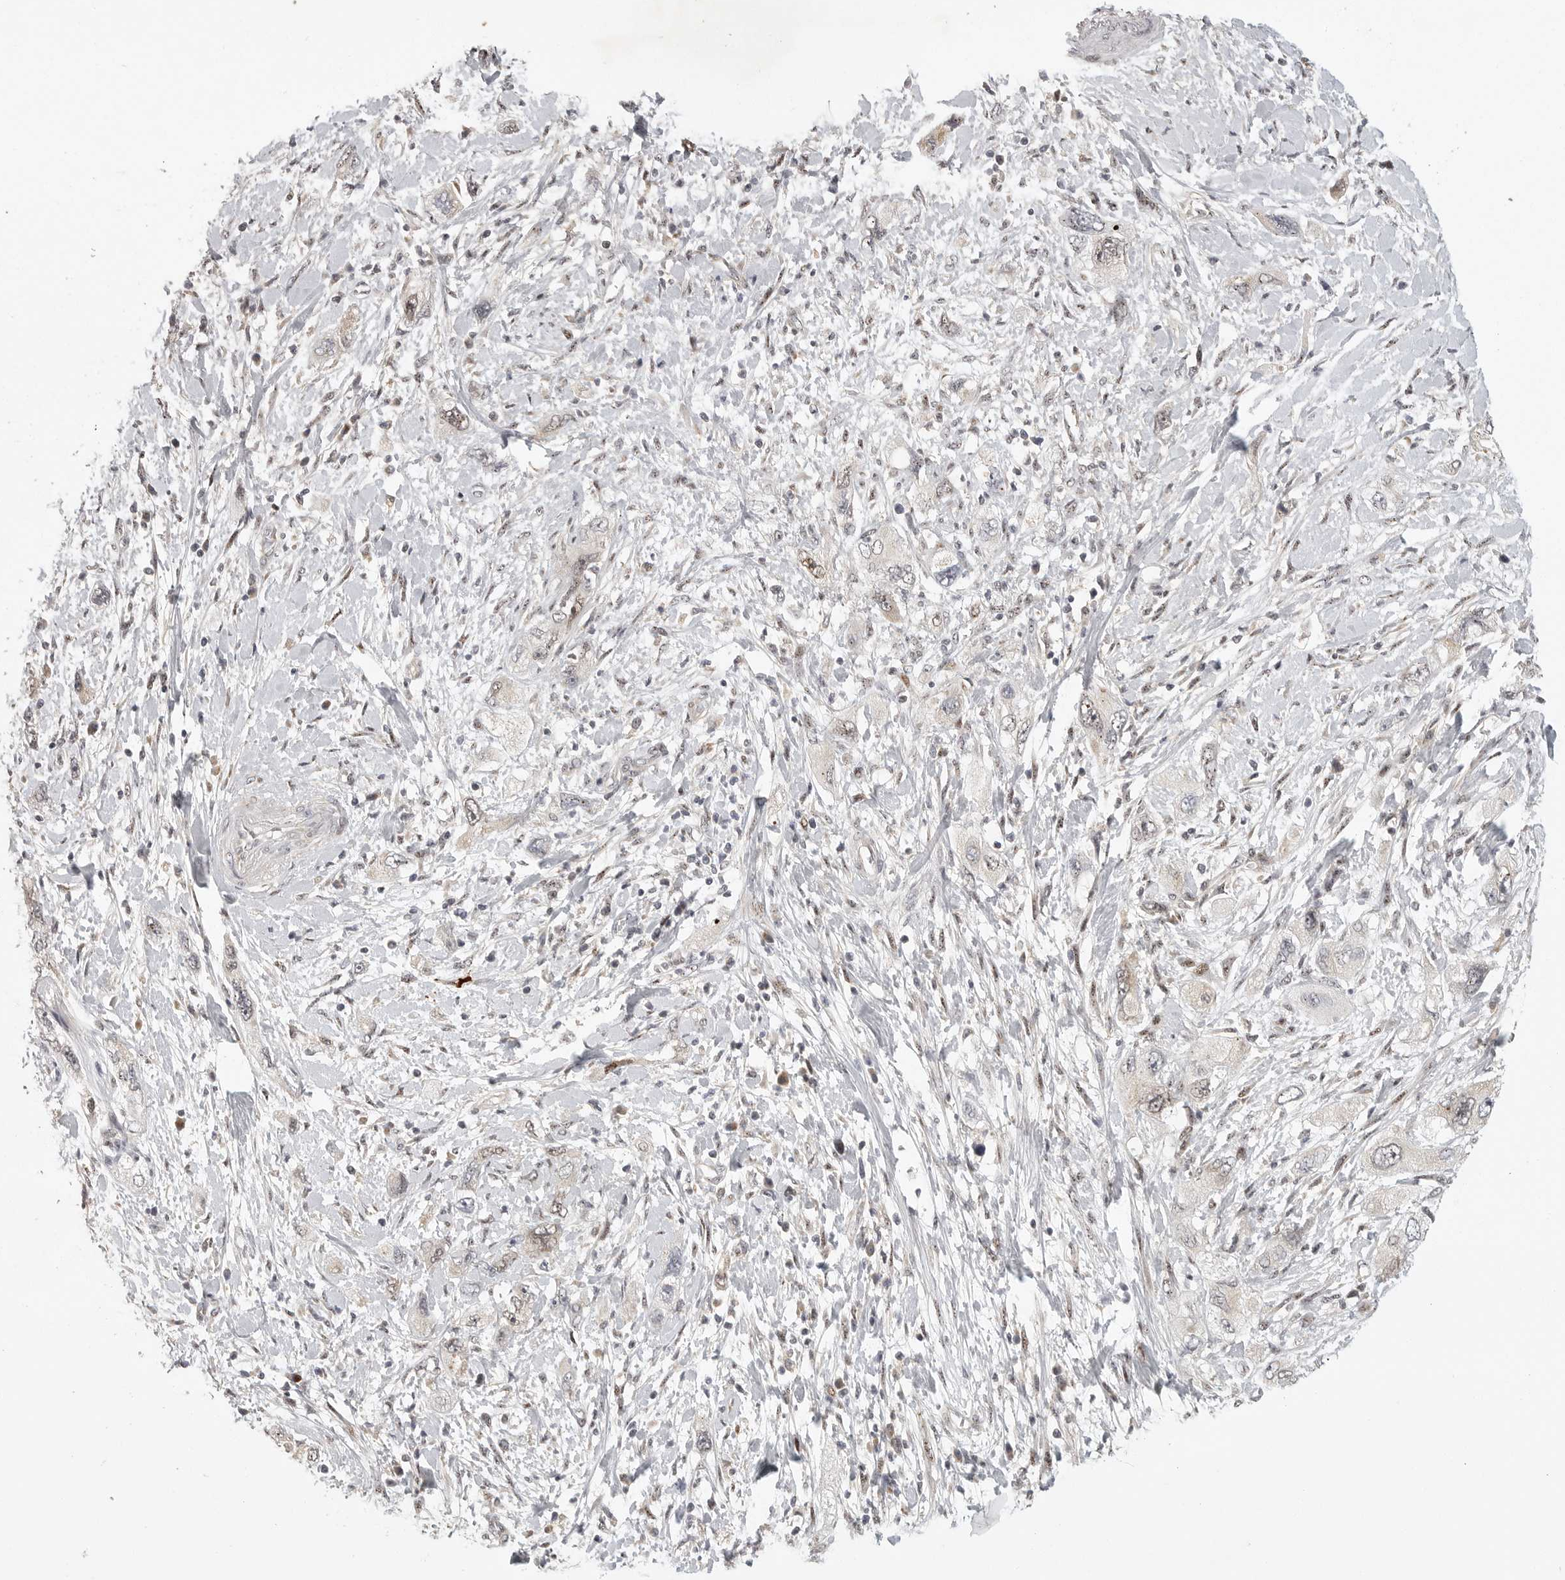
{"staining": {"intensity": "weak", "quantity": "<25%", "location": "nuclear"}, "tissue": "pancreatic cancer", "cell_type": "Tumor cells", "image_type": "cancer", "snomed": [{"axis": "morphology", "description": "Adenocarcinoma, NOS"}, {"axis": "topography", "description": "Pancreas"}], "caption": "The micrograph shows no significant positivity in tumor cells of pancreatic adenocarcinoma. (Stains: DAB IHC with hematoxylin counter stain, Microscopy: brightfield microscopy at high magnification).", "gene": "POLE2", "patient": {"sex": "female", "age": 73}}